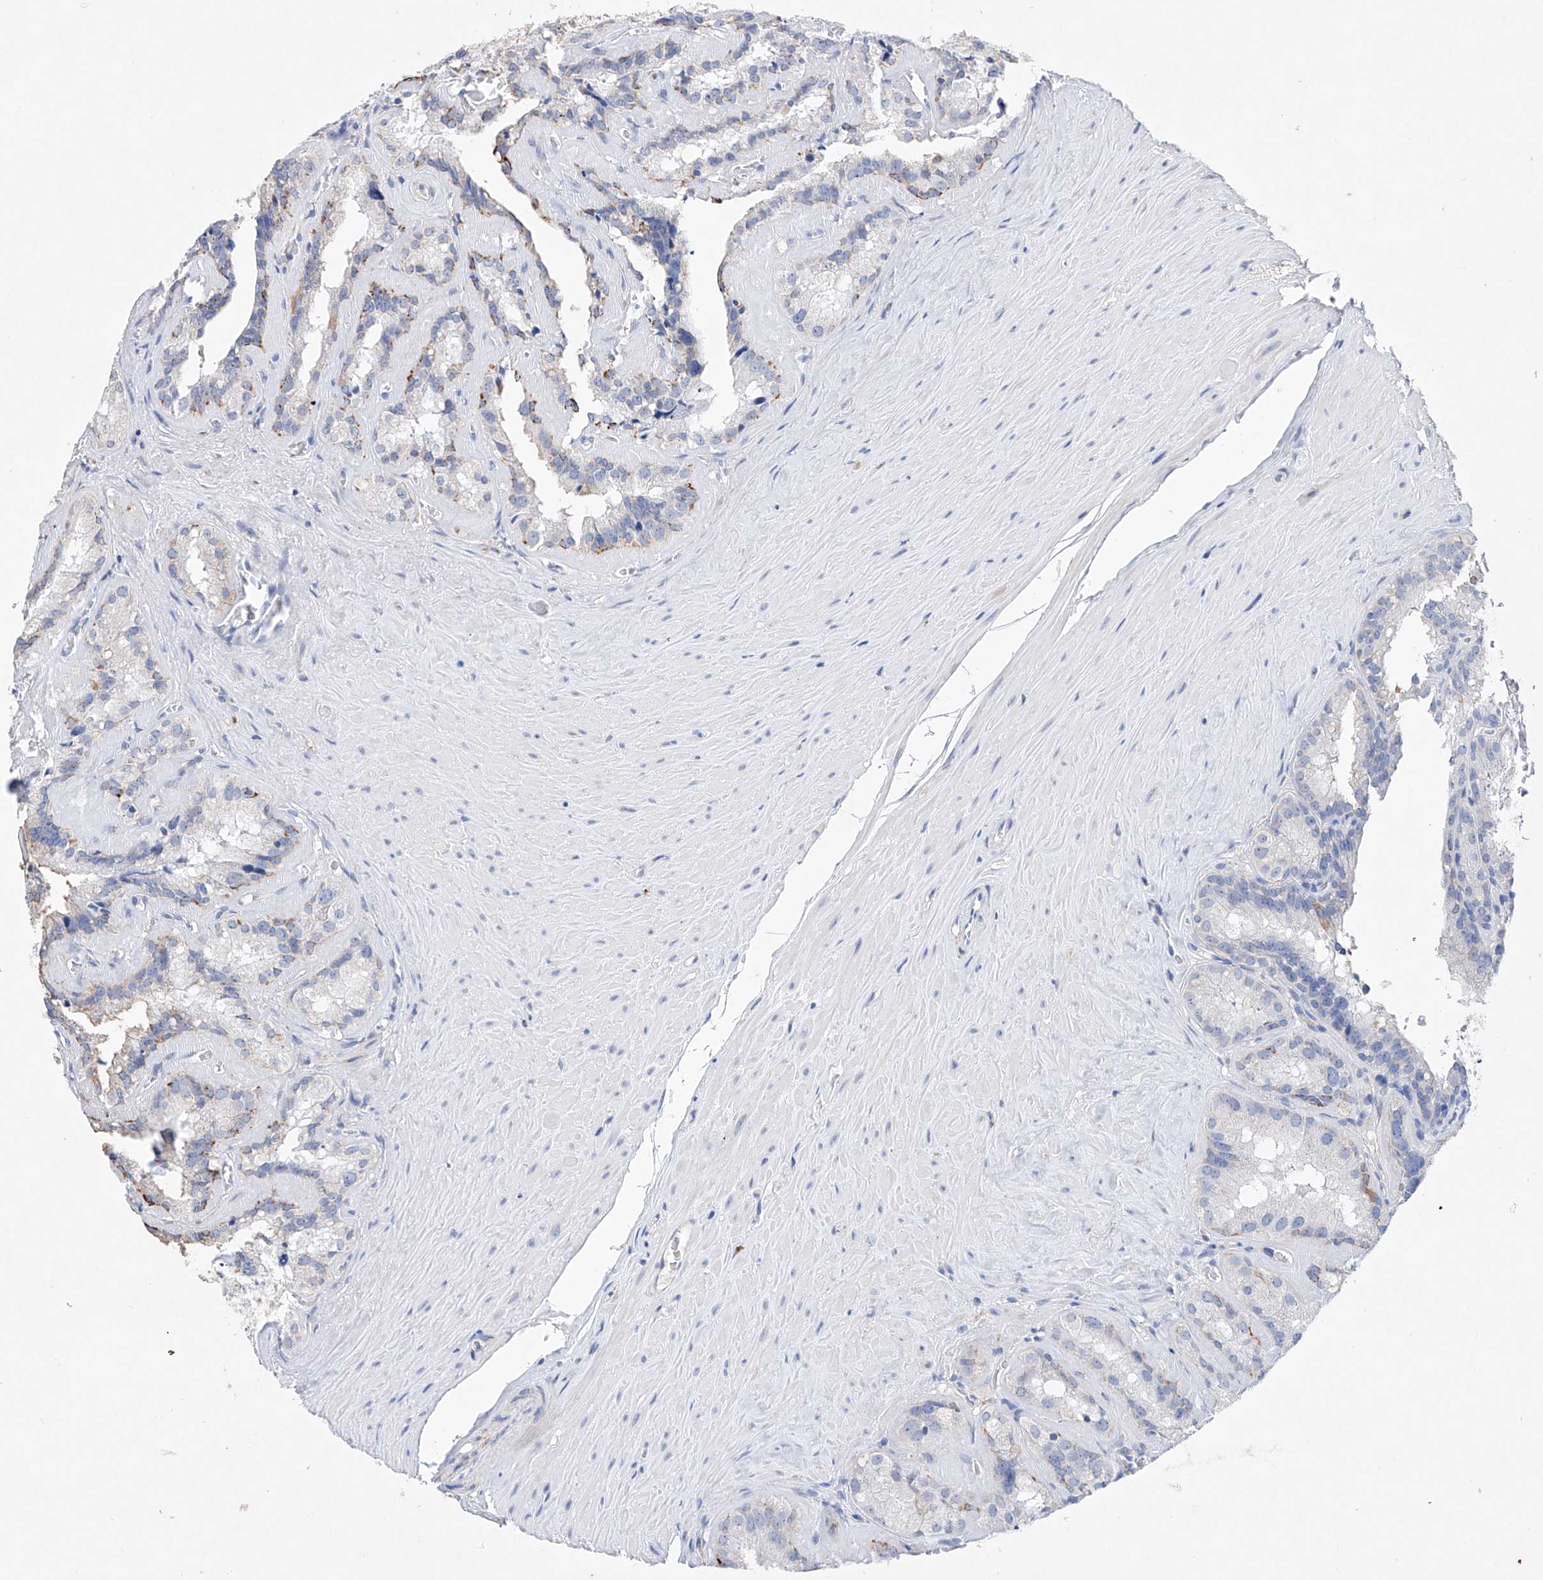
{"staining": {"intensity": "weak", "quantity": "<25%", "location": "cytoplasmic/membranous"}, "tissue": "seminal vesicle", "cell_type": "Glandular cells", "image_type": "normal", "snomed": [{"axis": "morphology", "description": "Normal tissue, NOS"}, {"axis": "topography", "description": "Prostate"}, {"axis": "topography", "description": "Seminal veicle"}], "caption": "This is an immunohistochemistry micrograph of unremarkable human seminal vesicle. There is no staining in glandular cells.", "gene": "NRROS", "patient": {"sex": "male", "age": 59}}